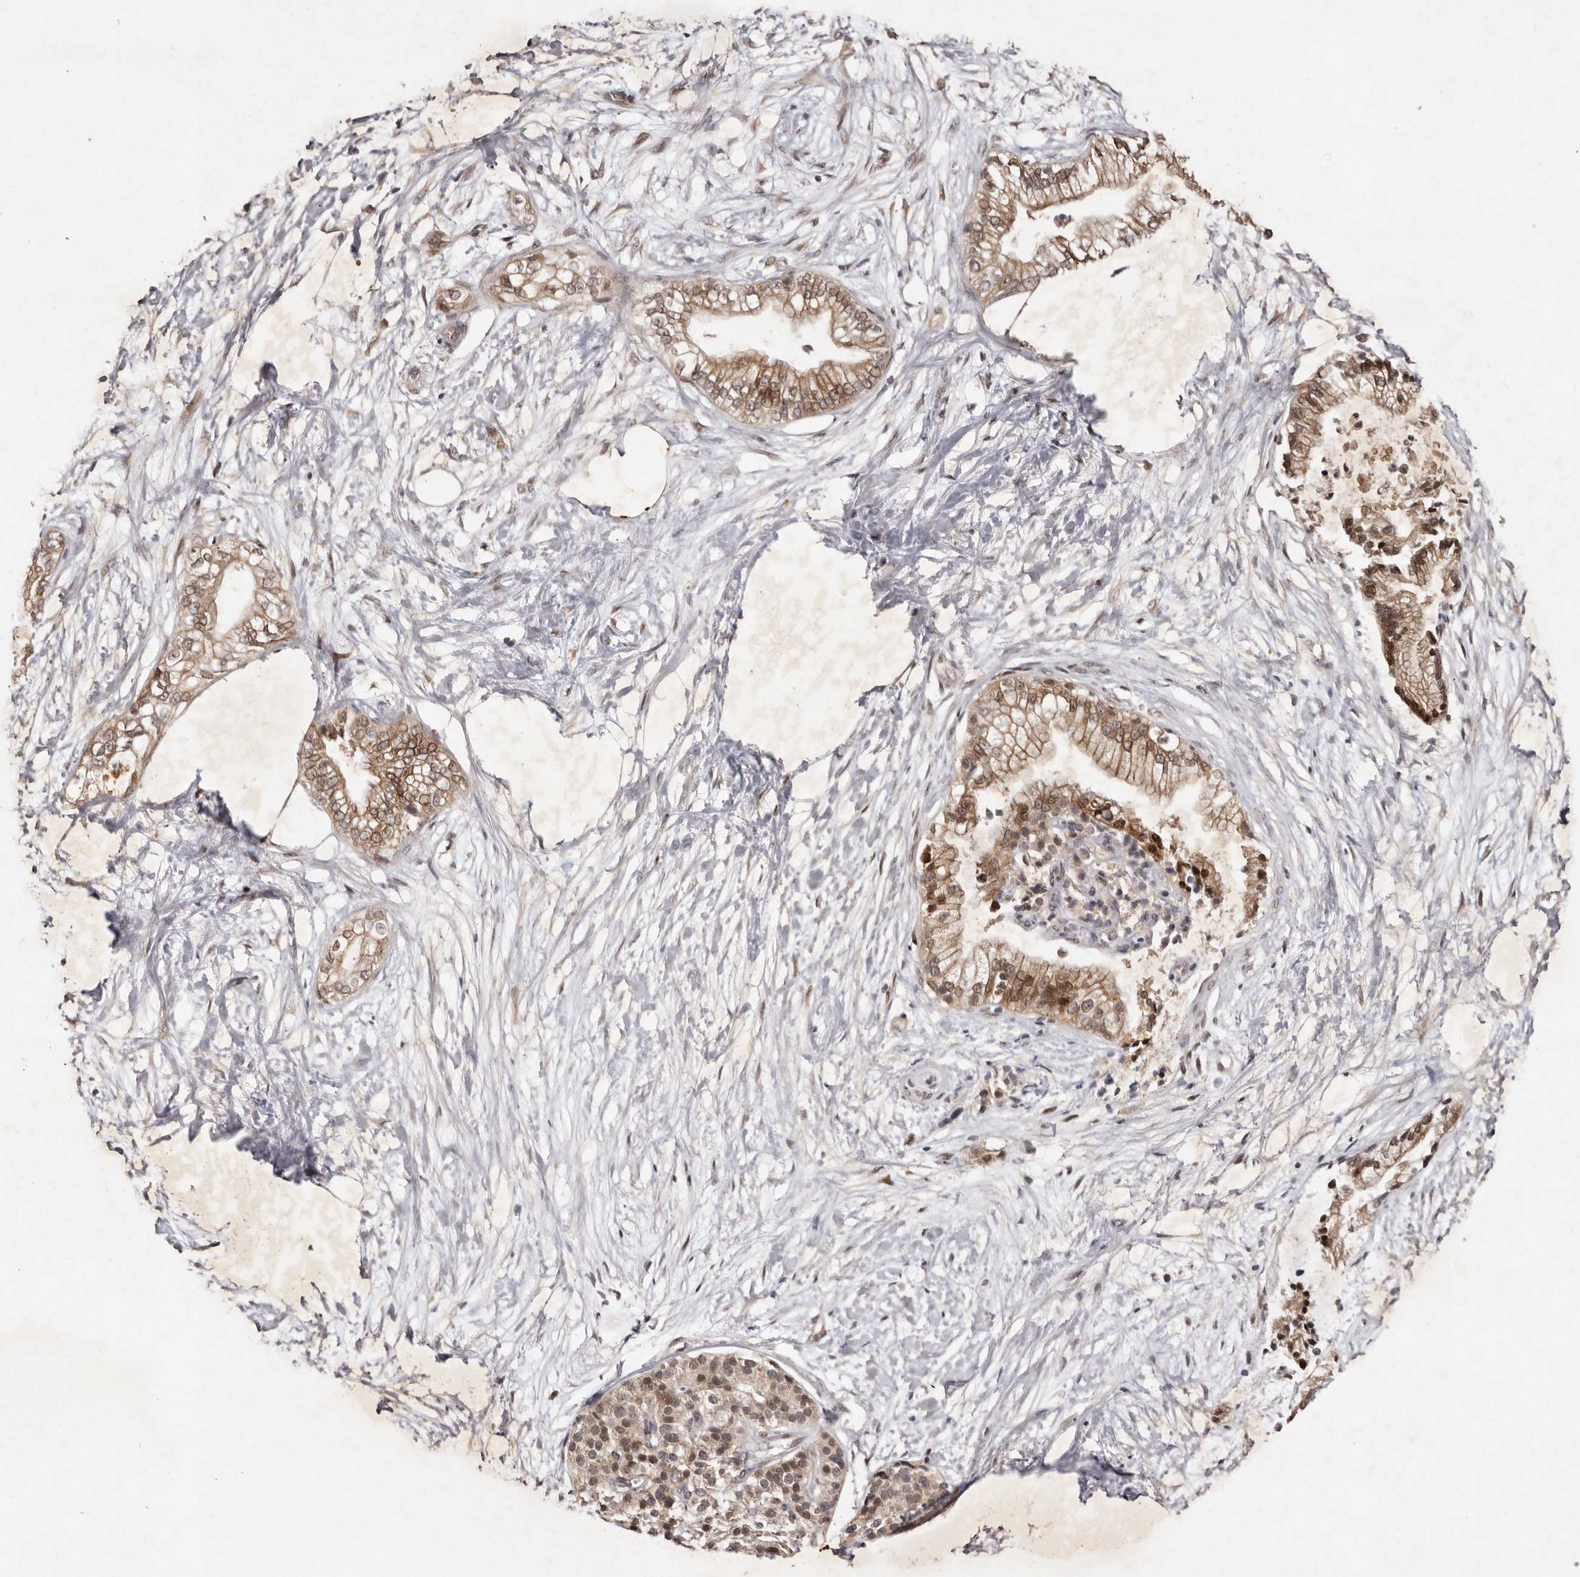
{"staining": {"intensity": "moderate", "quantity": ">75%", "location": "cytoplasmic/membranous,nuclear"}, "tissue": "pancreatic cancer", "cell_type": "Tumor cells", "image_type": "cancer", "snomed": [{"axis": "morphology", "description": "Adenocarcinoma, NOS"}, {"axis": "topography", "description": "Pancreas"}], "caption": "Immunohistochemical staining of human pancreatic cancer displays medium levels of moderate cytoplasmic/membranous and nuclear expression in about >75% of tumor cells.", "gene": "ABL1", "patient": {"sex": "male", "age": 68}}